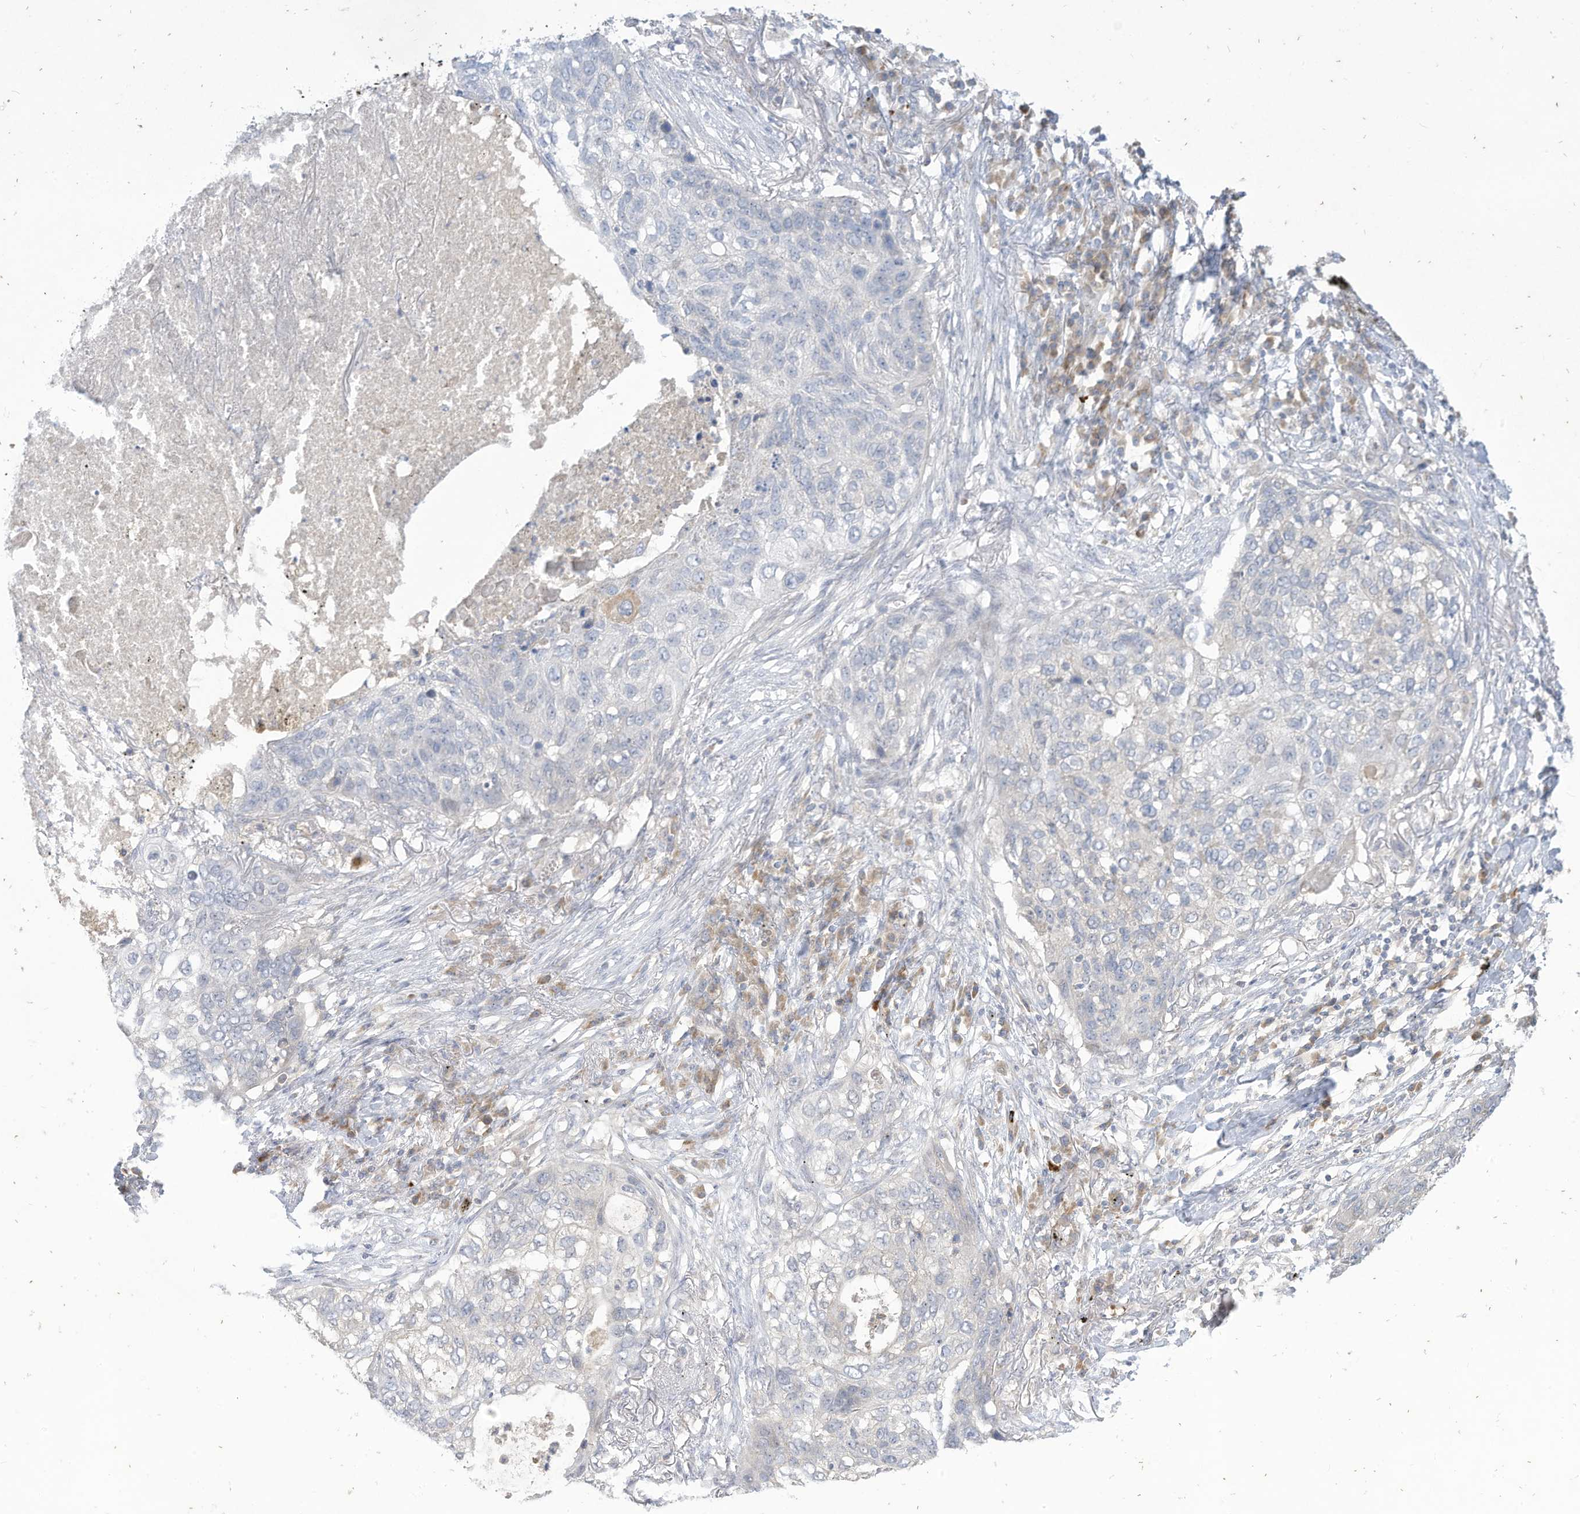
{"staining": {"intensity": "negative", "quantity": "none", "location": "none"}, "tissue": "lung cancer", "cell_type": "Tumor cells", "image_type": "cancer", "snomed": [{"axis": "morphology", "description": "Squamous cell carcinoma, NOS"}, {"axis": "topography", "description": "Lung"}], "caption": "There is no significant expression in tumor cells of lung cancer.", "gene": "LRRN2", "patient": {"sex": "female", "age": 63}}